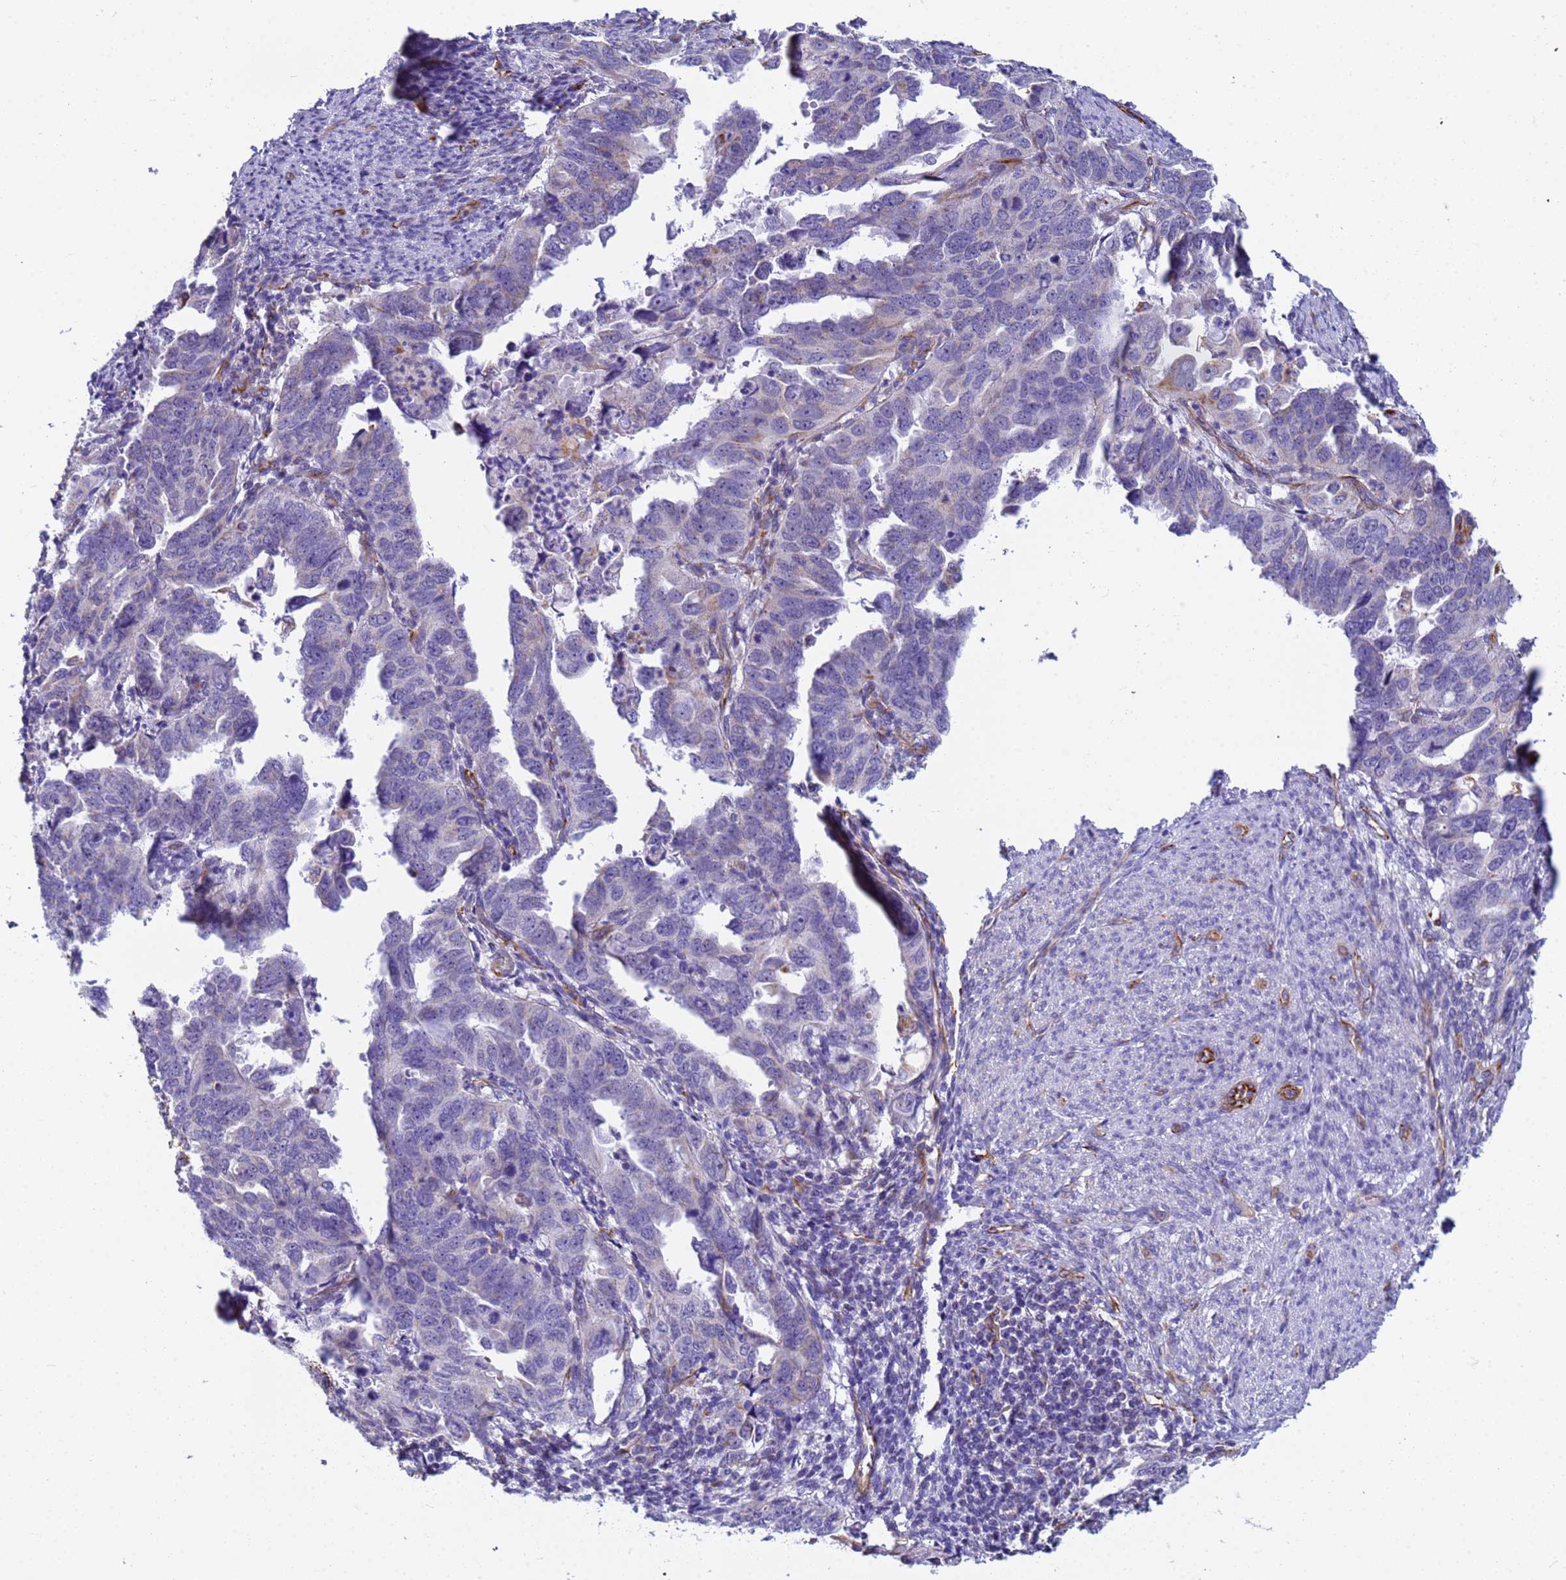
{"staining": {"intensity": "negative", "quantity": "none", "location": "none"}, "tissue": "endometrial cancer", "cell_type": "Tumor cells", "image_type": "cancer", "snomed": [{"axis": "morphology", "description": "Adenocarcinoma, NOS"}, {"axis": "topography", "description": "Endometrium"}], "caption": "Human endometrial cancer (adenocarcinoma) stained for a protein using IHC exhibits no staining in tumor cells.", "gene": "UBXN2B", "patient": {"sex": "female", "age": 65}}